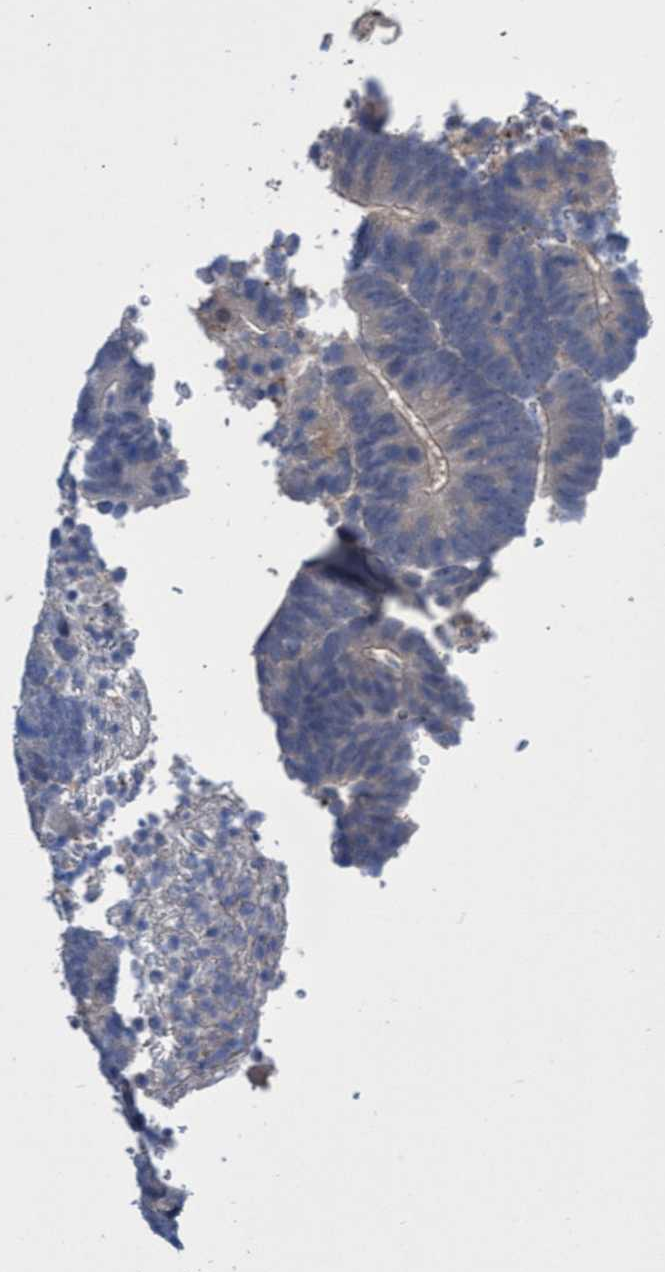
{"staining": {"intensity": "negative", "quantity": "none", "location": "none"}, "tissue": "colorectal cancer", "cell_type": "Tumor cells", "image_type": "cancer", "snomed": [{"axis": "morphology", "description": "Adenocarcinoma, NOS"}, {"axis": "topography", "description": "Colon"}], "caption": "An IHC photomicrograph of colorectal adenocarcinoma is shown. There is no staining in tumor cells of colorectal adenocarcinoma.", "gene": "SVEP1", "patient": {"sex": "male", "age": 56}}